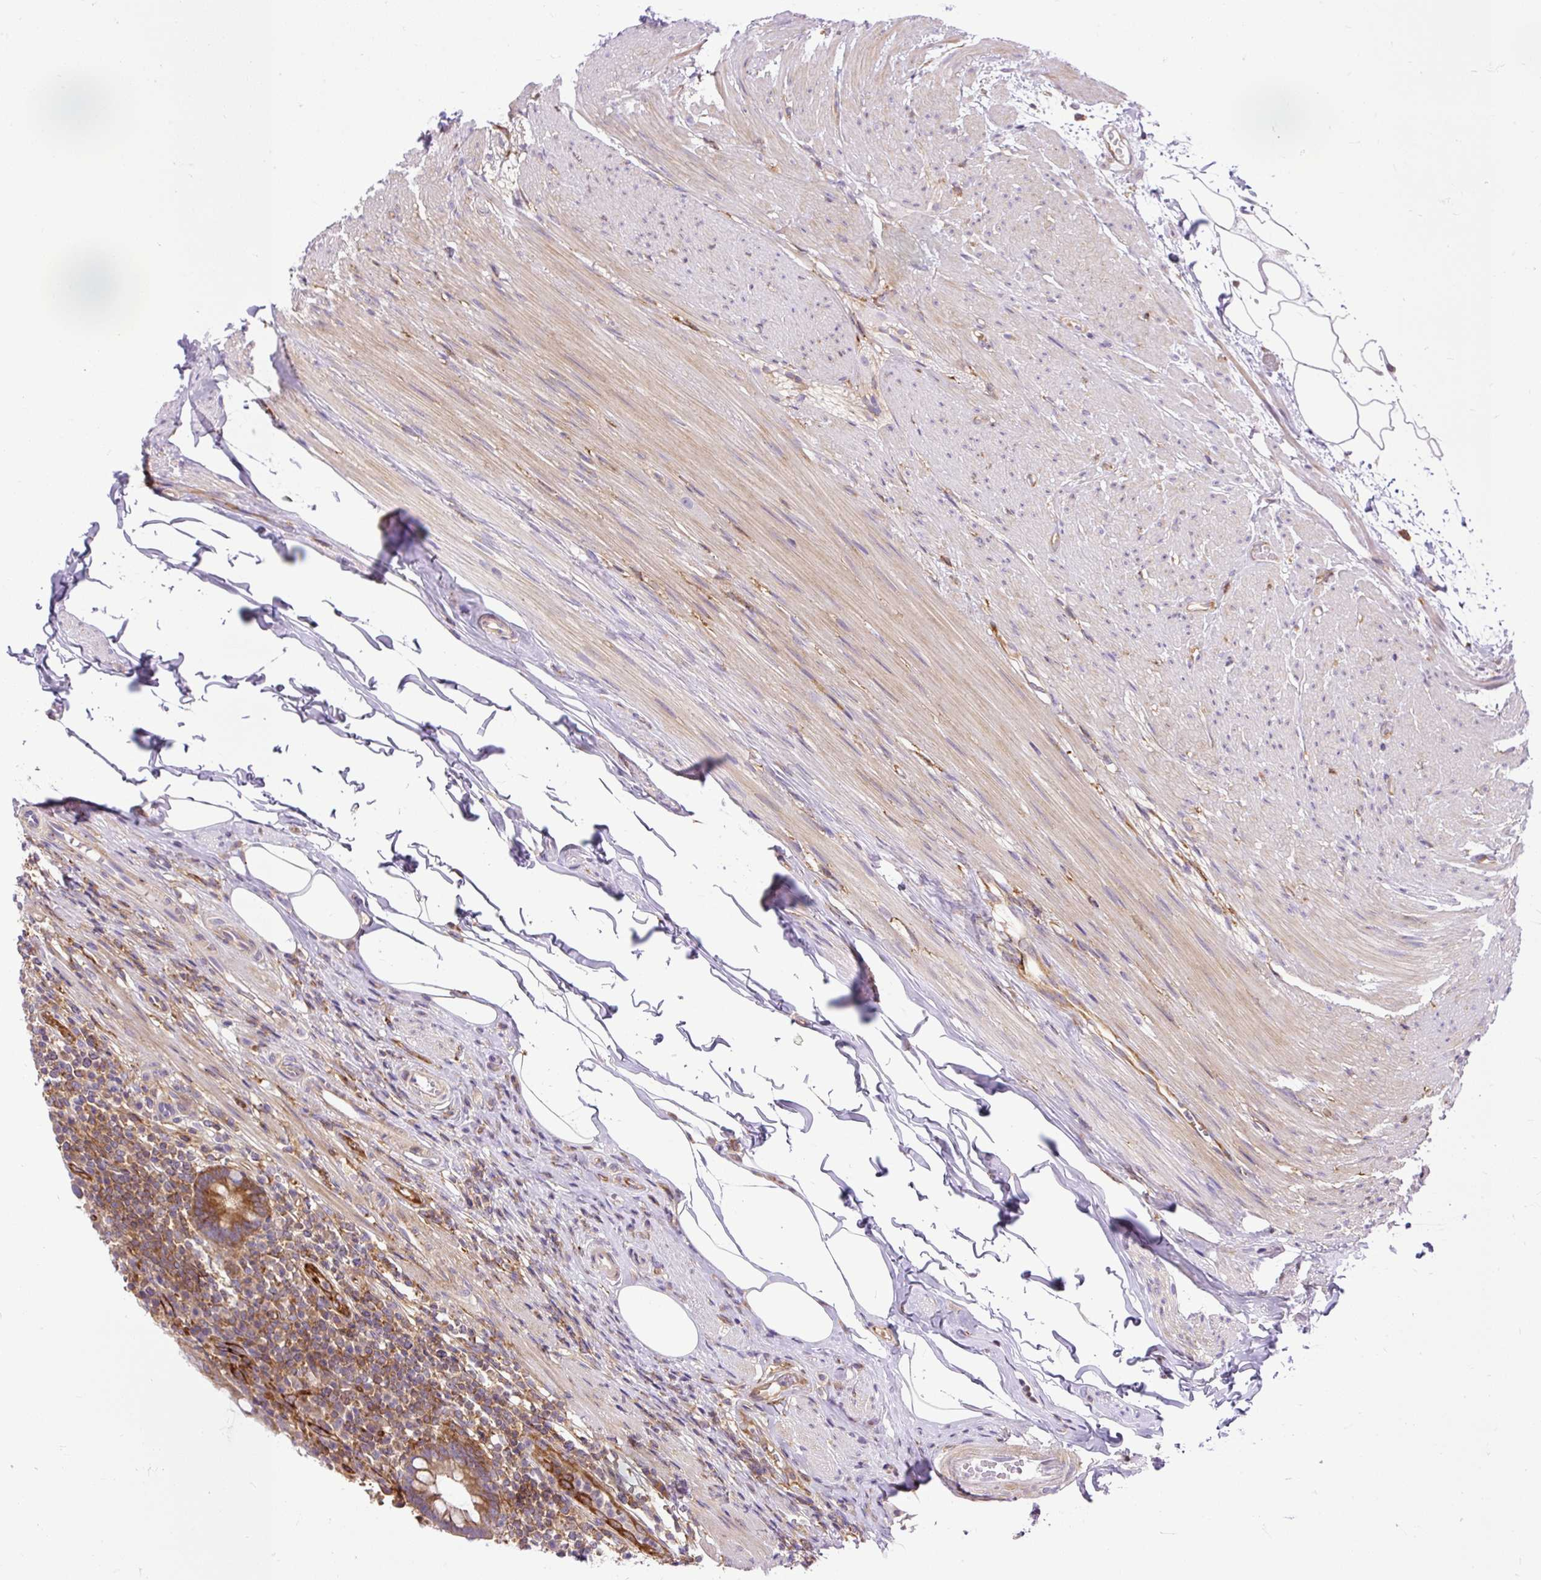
{"staining": {"intensity": "moderate", "quantity": ">75%", "location": "cytoplasmic/membranous"}, "tissue": "appendix", "cell_type": "Glandular cells", "image_type": "normal", "snomed": [{"axis": "morphology", "description": "Normal tissue, NOS"}, {"axis": "topography", "description": "Appendix"}], "caption": "Moderate cytoplasmic/membranous expression for a protein is identified in about >75% of glandular cells of normal appendix using immunohistochemistry.", "gene": "MAP1S", "patient": {"sex": "female", "age": 56}}